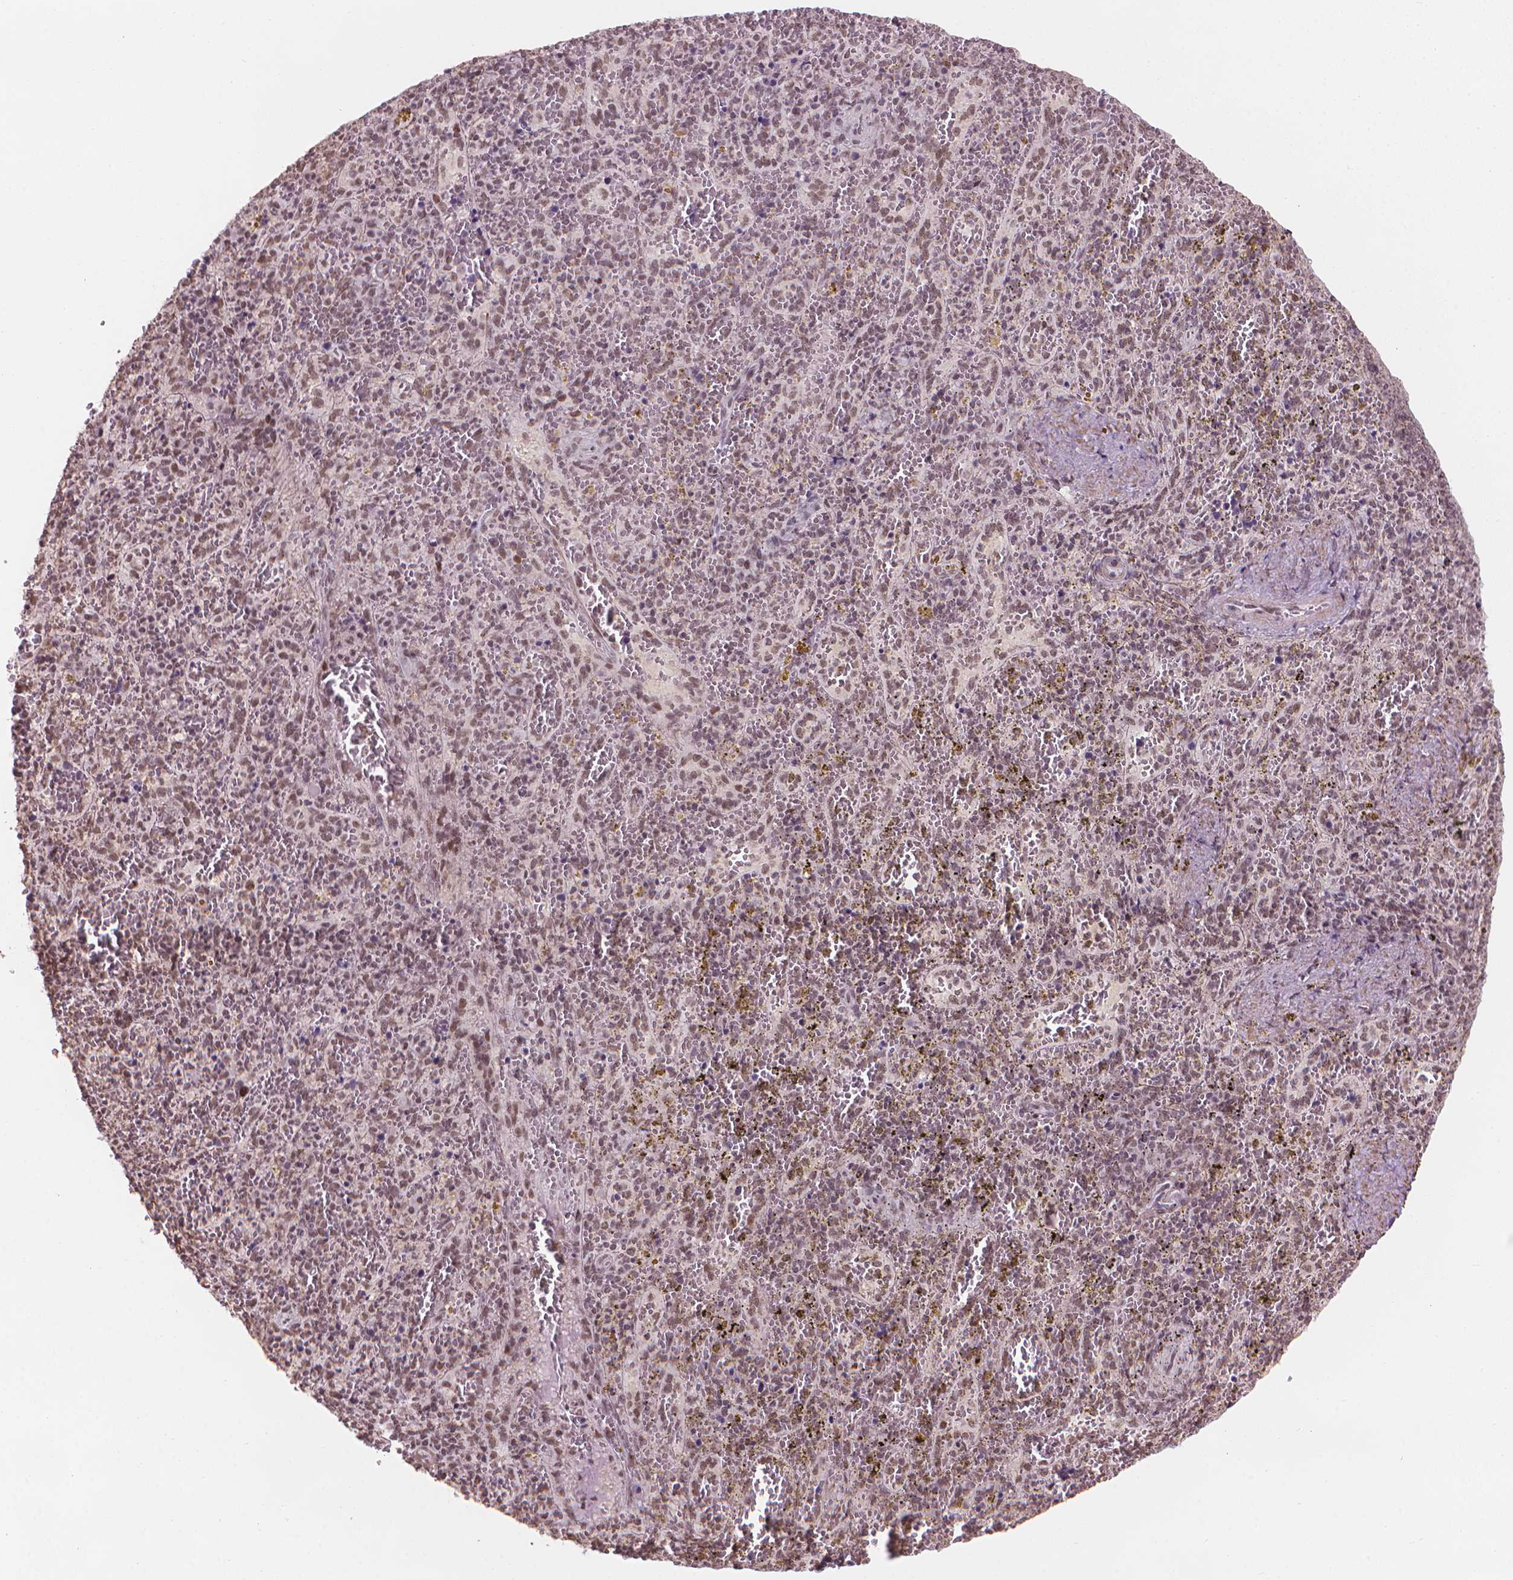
{"staining": {"intensity": "negative", "quantity": "none", "location": "none"}, "tissue": "spleen", "cell_type": "Cells in red pulp", "image_type": "normal", "snomed": [{"axis": "morphology", "description": "Normal tissue, NOS"}, {"axis": "topography", "description": "Spleen"}], "caption": "This is an IHC image of benign human spleen. There is no positivity in cells in red pulp.", "gene": "HOXD4", "patient": {"sex": "female", "age": 50}}